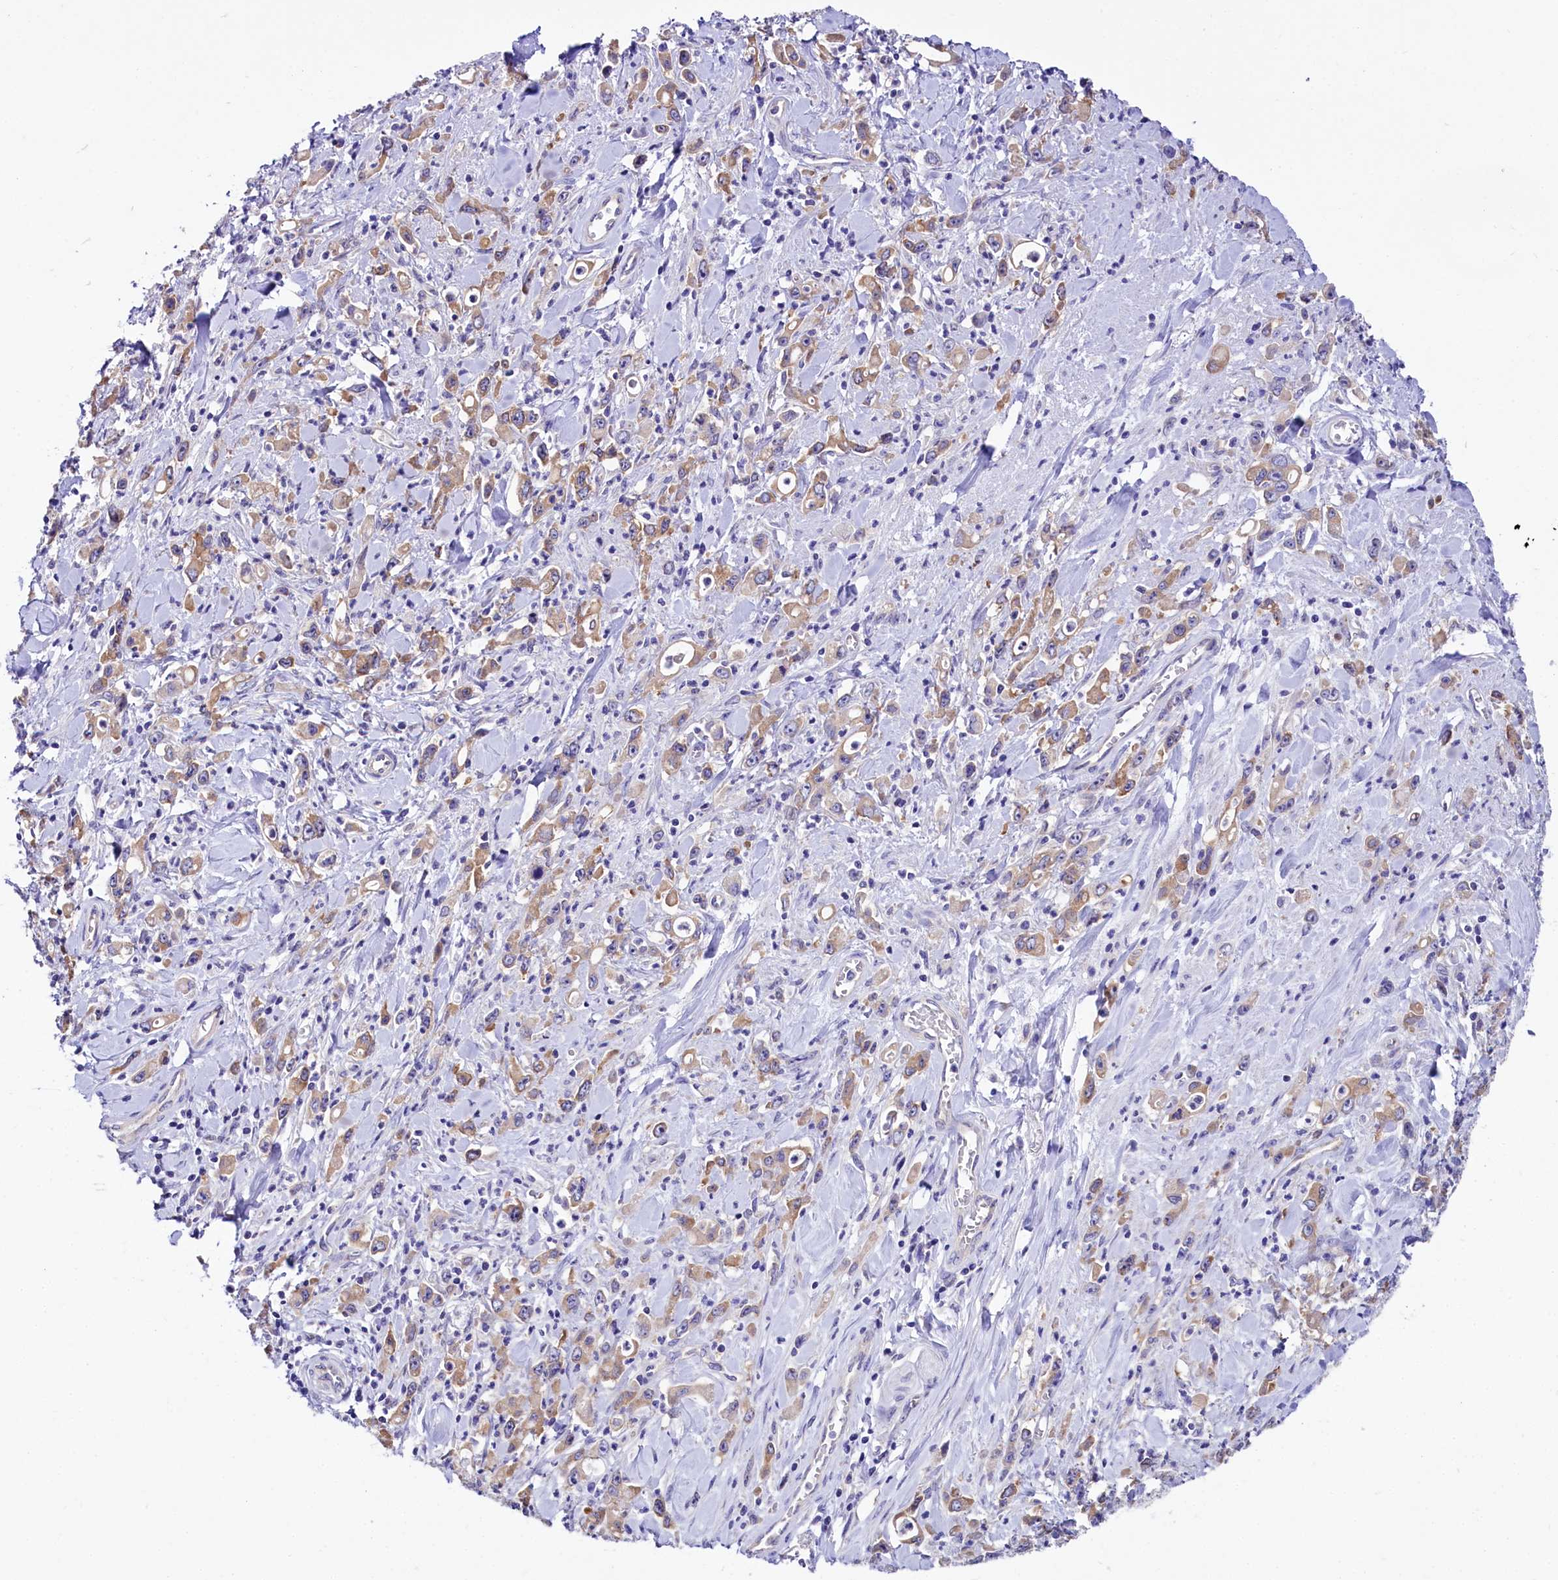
{"staining": {"intensity": "weak", "quantity": ">75%", "location": "cytoplasmic/membranous"}, "tissue": "stomach cancer", "cell_type": "Tumor cells", "image_type": "cancer", "snomed": [{"axis": "morphology", "description": "Adenocarcinoma, NOS"}, {"axis": "topography", "description": "Stomach, lower"}], "caption": "Stomach cancer (adenocarcinoma) stained for a protein (brown) shows weak cytoplasmic/membranous positive staining in approximately >75% of tumor cells.", "gene": "ABHD5", "patient": {"sex": "female", "age": 43}}